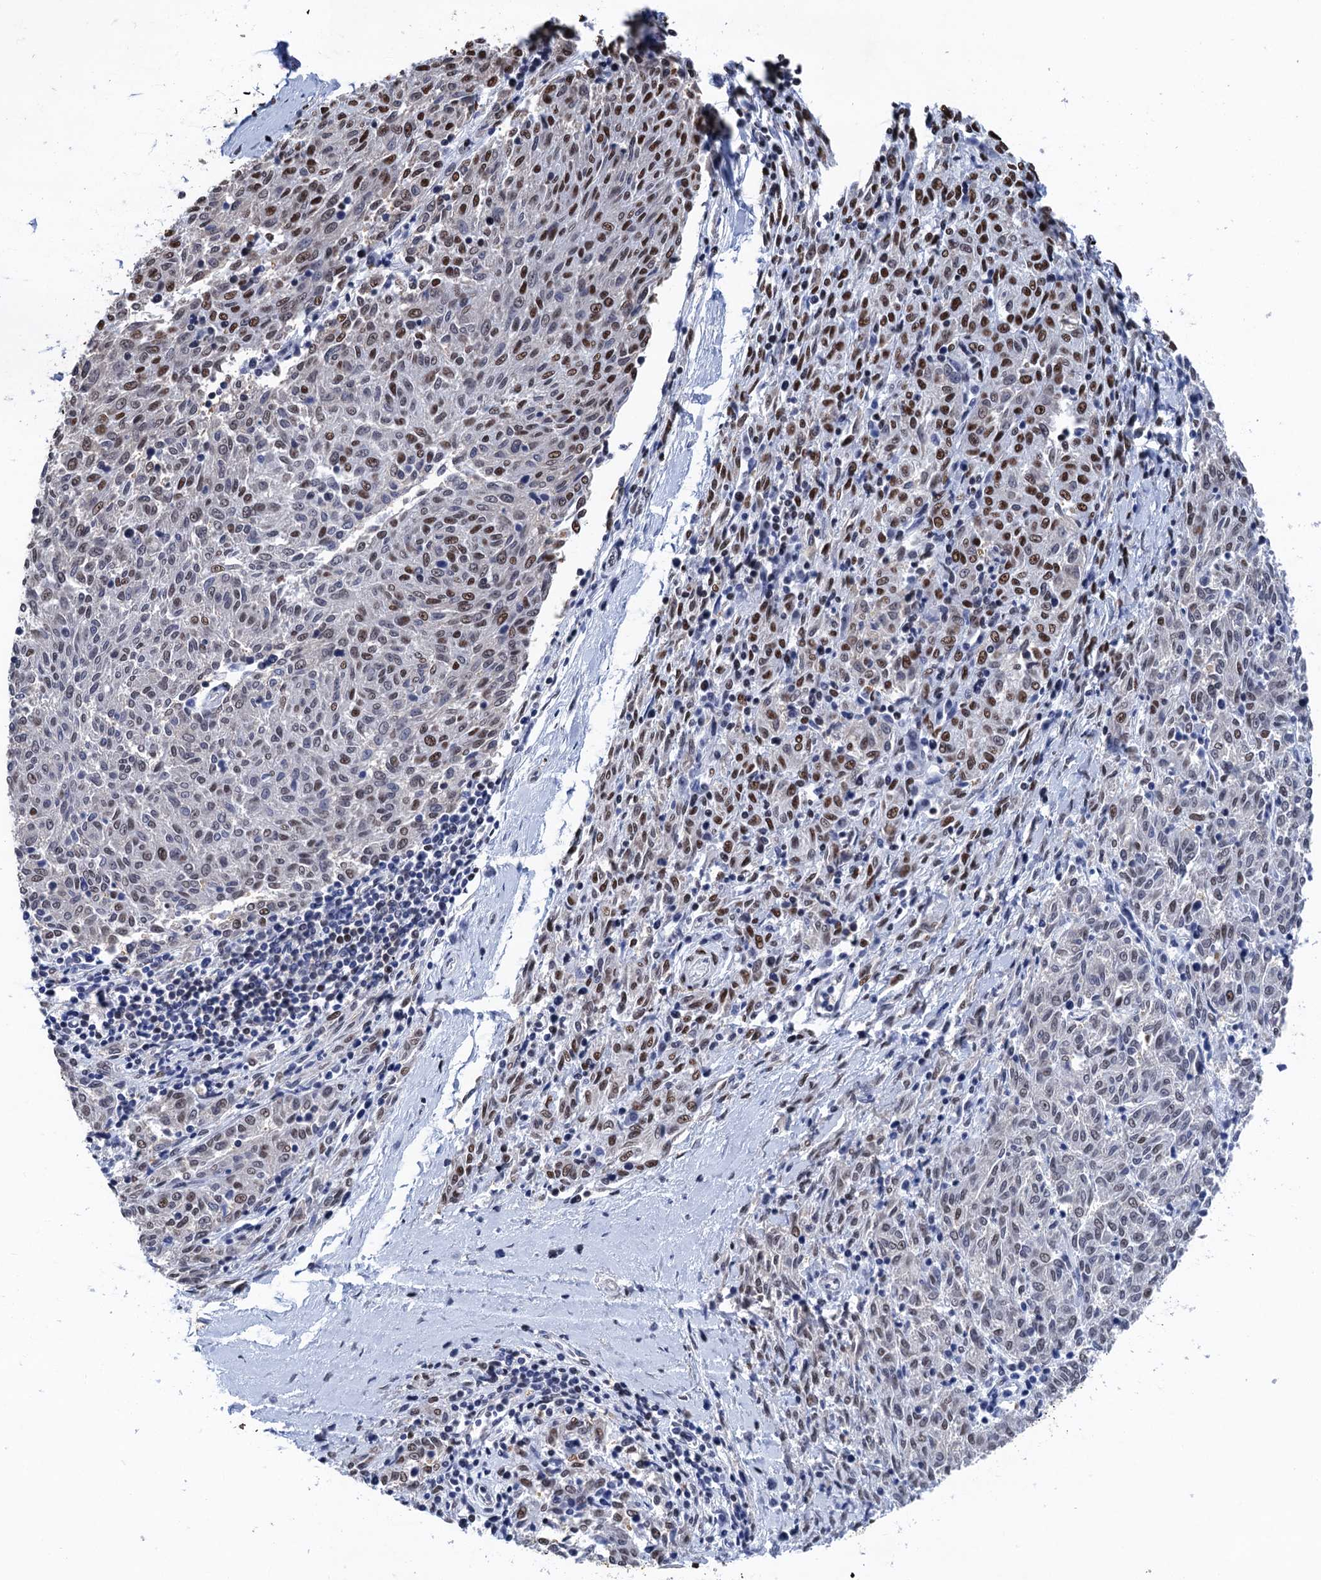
{"staining": {"intensity": "moderate", "quantity": "25%-75%", "location": "nuclear"}, "tissue": "melanoma", "cell_type": "Tumor cells", "image_type": "cancer", "snomed": [{"axis": "morphology", "description": "Malignant melanoma, NOS"}, {"axis": "topography", "description": "Skin"}], "caption": "Human melanoma stained with a brown dye exhibits moderate nuclear positive expression in approximately 25%-75% of tumor cells.", "gene": "UBA2", "patient": {"sex": "female", "age": 72}}